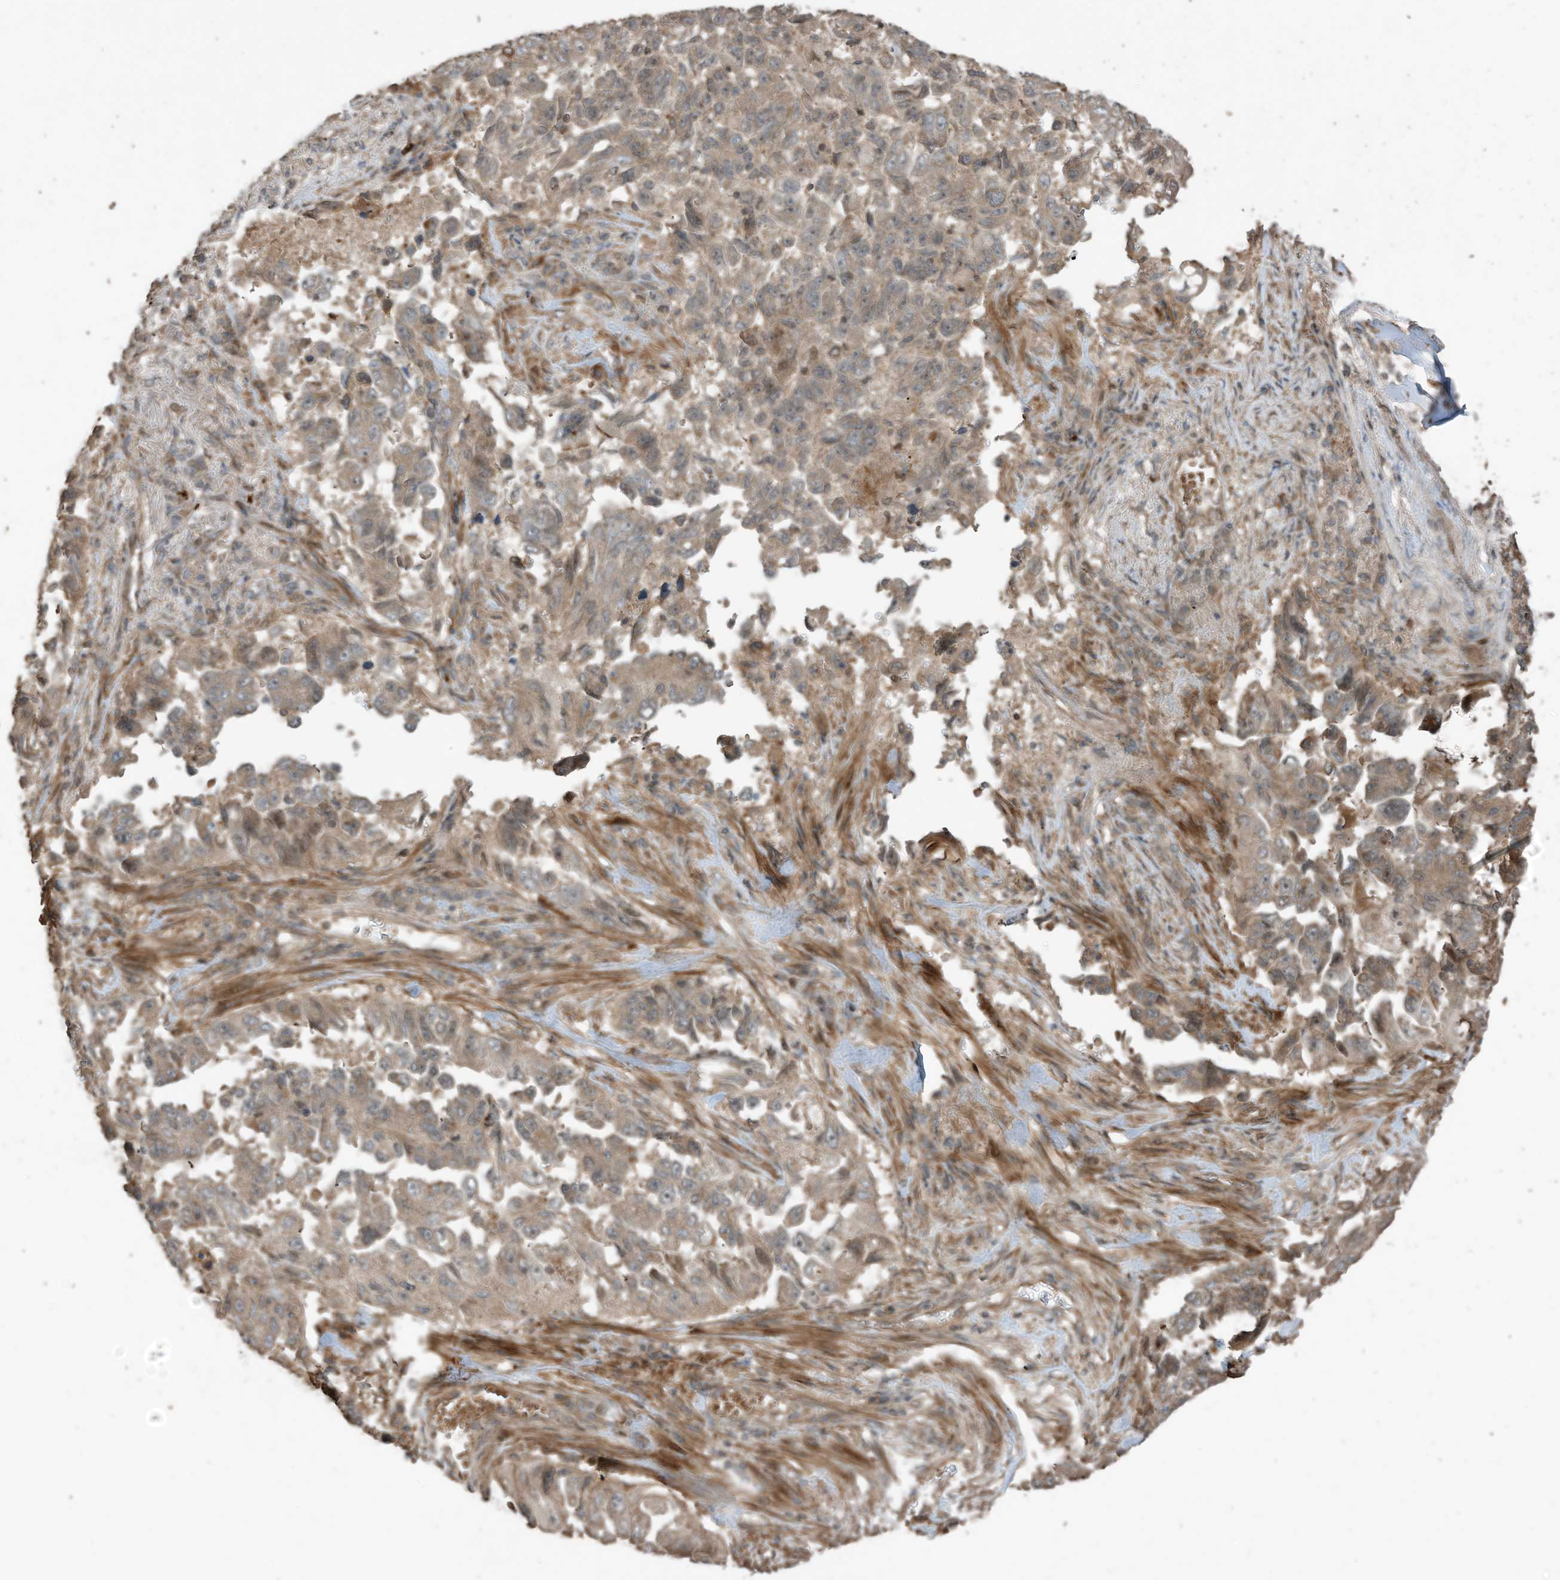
{"staining": {"intensity": "moderate", "quantity": ">75%", "location": "cytoplasmic/membranous"}, "tissue": "lung cancer", "cell_type": "Tumor cells", "image_type": "cancer", "snomed": [{"axis": "morphology", "description": "Adenocarcinoma, NOS"}, {"axis": "topography", "description": "Lung"}], "caption": "Moderate cytoplasmic/membranous expression for a protein is identified in about >75% of tumor cells of adenocarcinoma (lung) using IHC.", "gene": "ZNF653", "patient": {"sex": "female", "age": 51}}